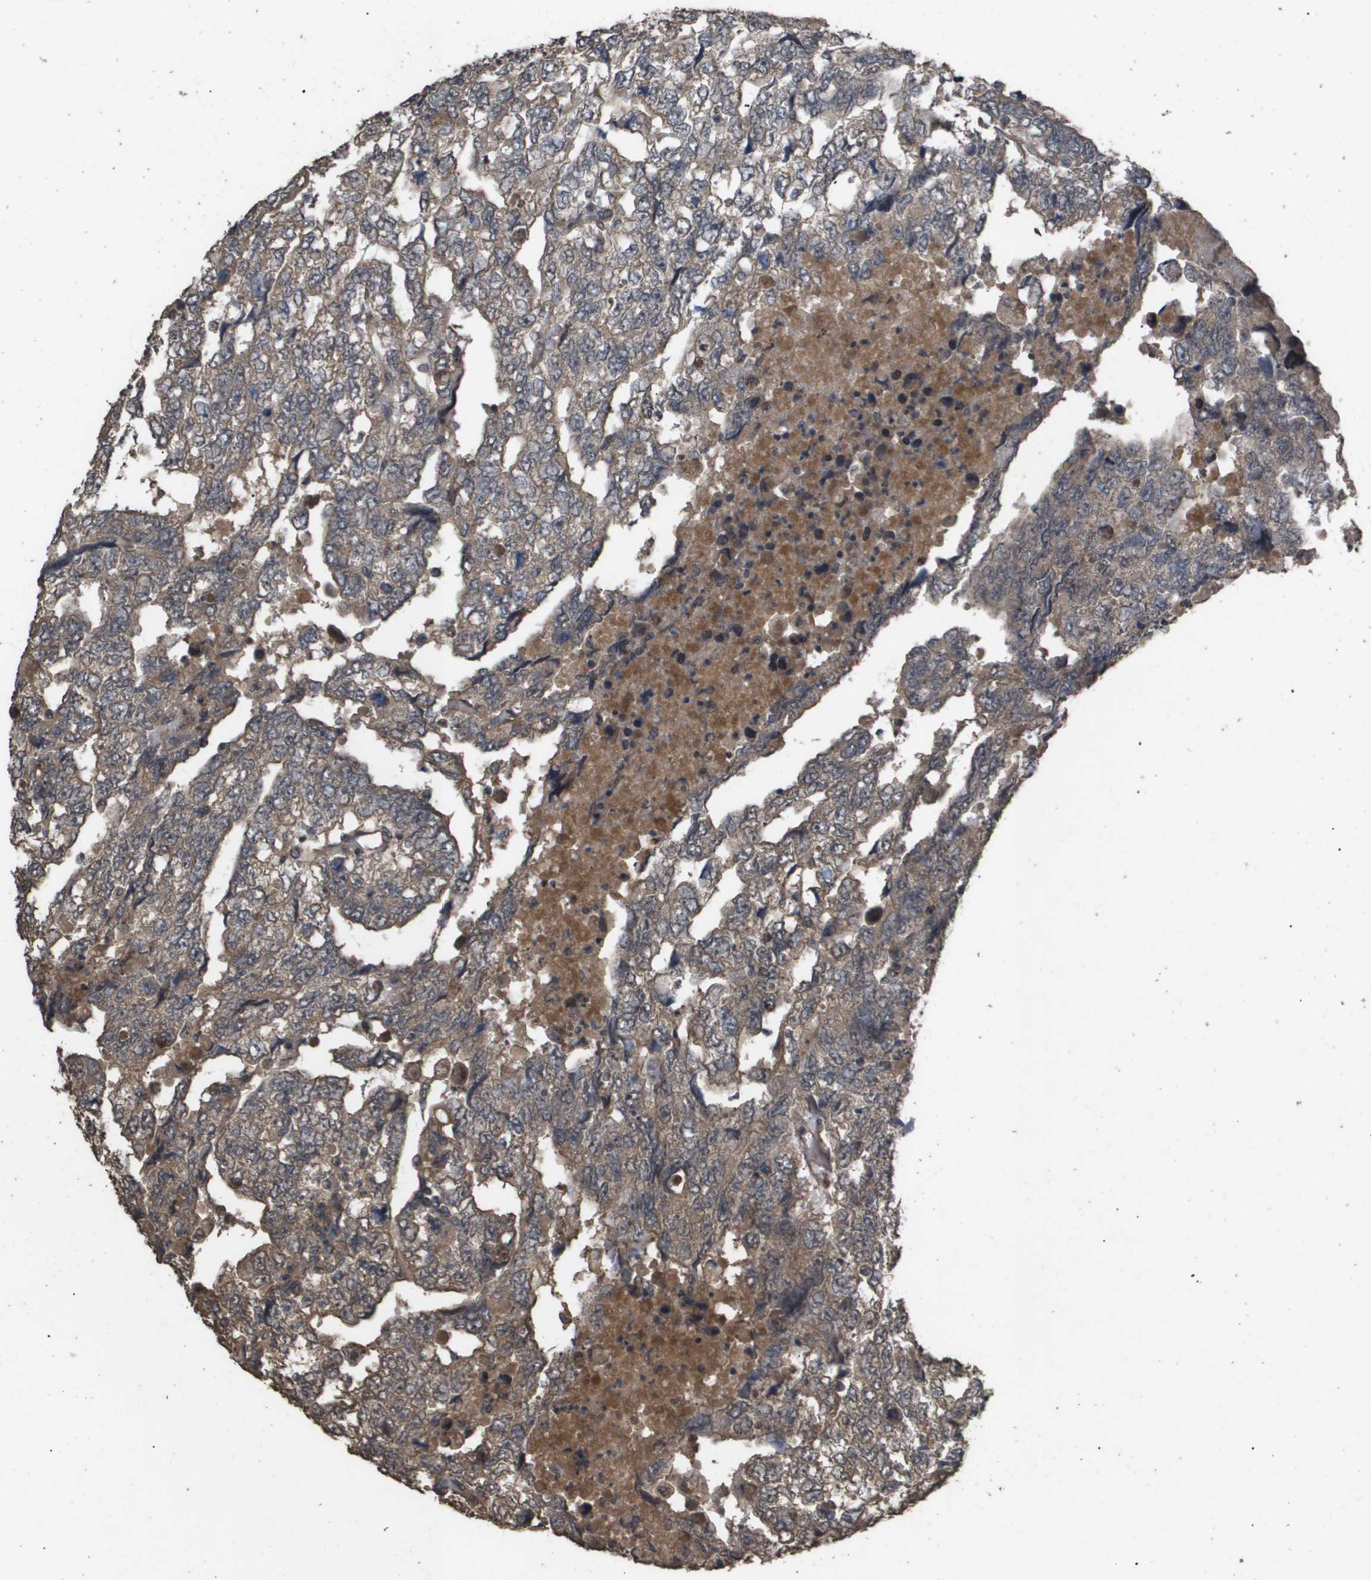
{"staining": {"intensity": "moderate", "quantity": ">75%", "location": "cytoplasmic/membranous"}, "tissue": "testis cancer", "cell_type": "Tumor cells", "image_type": "cancer", "snomed": [{"axis": "morphology", "description": "Carcinoma, Embryonal, NOS"}, {"axis": "topography", "description": "Testis"}], "caption": "A histopathology image of testis cancer stained for a protein demonstrates moderate cytoplasmic/membranous brown staining in tumor cells.", "gene": "CUL5", "patient": {"sex": "male", "age": 36}}